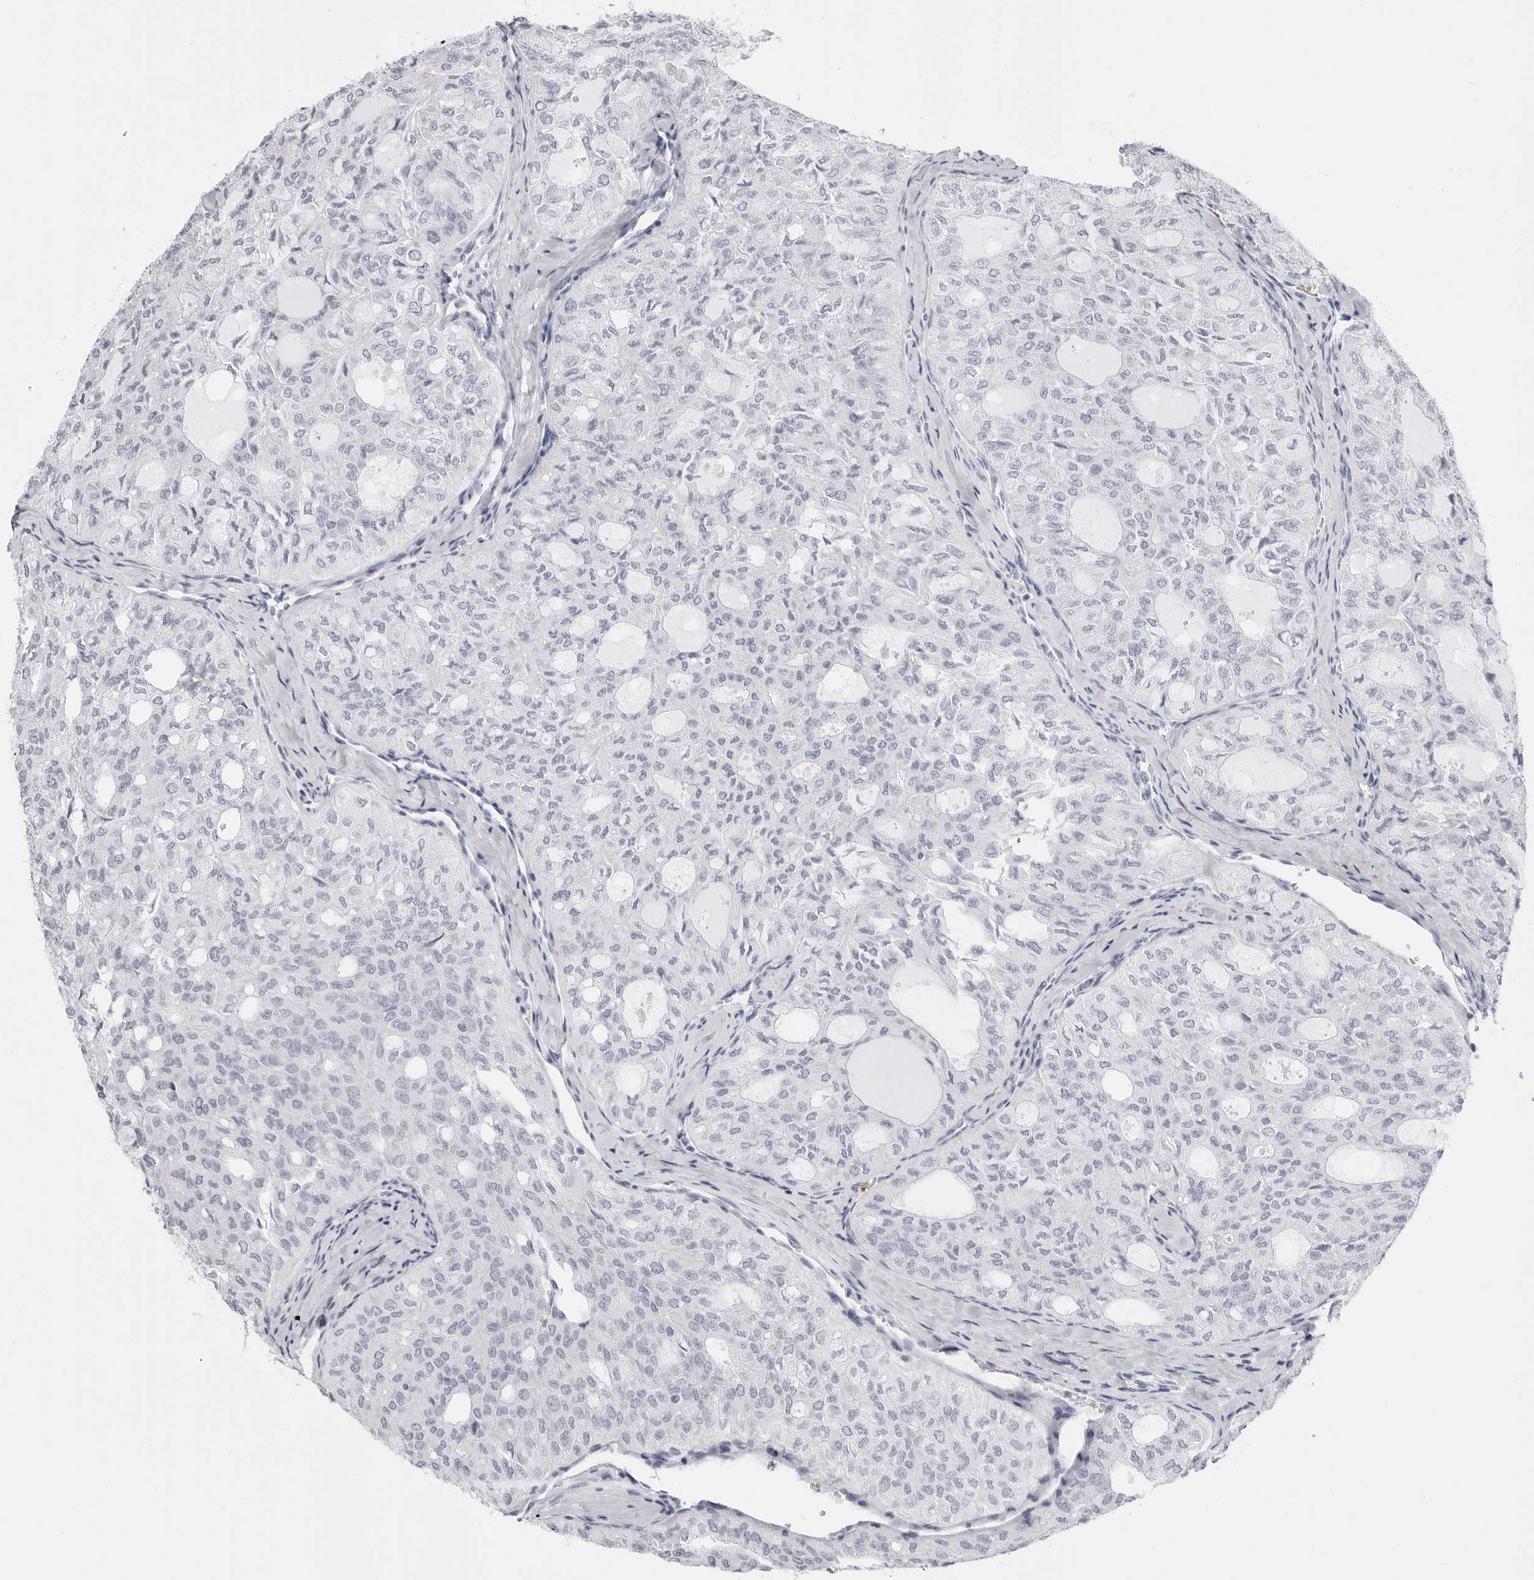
{"staining": {"intensity": "negative", "quantity": "none", "location": "none"}, "tissue": "thyroid cancer", "cell_type": "Tumor cells", "image_type": "cancer", "snomed": [{"axis": "morphology", "description": "Follicular adenoma carcinoma, NOS"}, {"axis": "topography", "description": "Thyroid gland"}], "caption": "Photomicrograph shows no significant protein positivity in tumor cells of thyroid cancer (follicular adenoma carcinoma). (IHC, brightfield microscopy, high magnification).", "gene": "TSSK1B", "patient": {"sex": "male", "age": 75}}